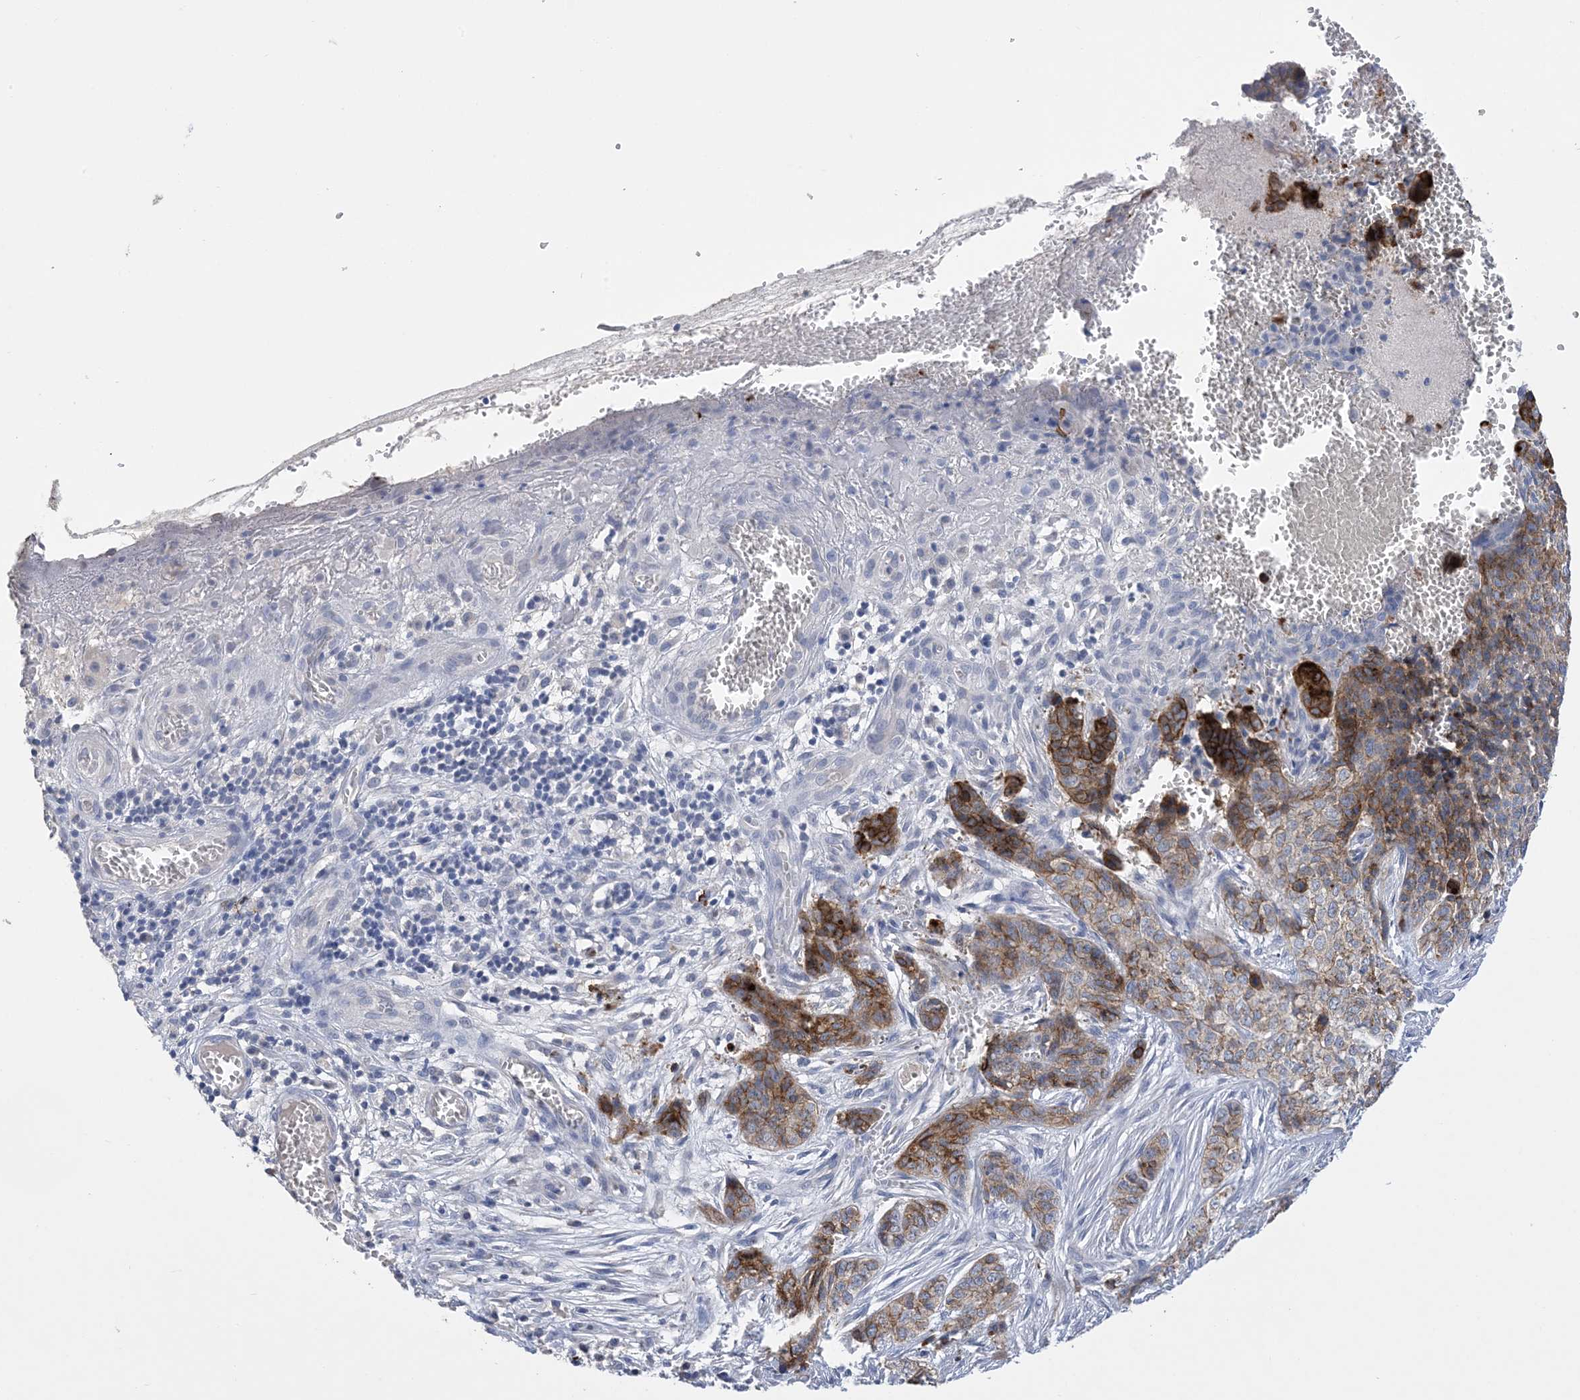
{"staining": {"intensity": "moderate", "quantity": "25%-75%", "location": "cytoplasmic/membranous"}, "tissue": "skin cancer", "cell_type": "Tumor cells", "image_type": "cancer", "snomed": [{"axis": "morphology", "description": "Basal cell carcinoma"}, {"axis": "topography", "description": "Skin"}], "caption": "Immunohistochemical staining of human basal cell carcinoma (skin) displays moderate cytoplasmic/membranous protein positivity in approximately 25%-75% of tumor cells.", "gene": "DSC3", "patient": {"sex": "female", "age": 64}}